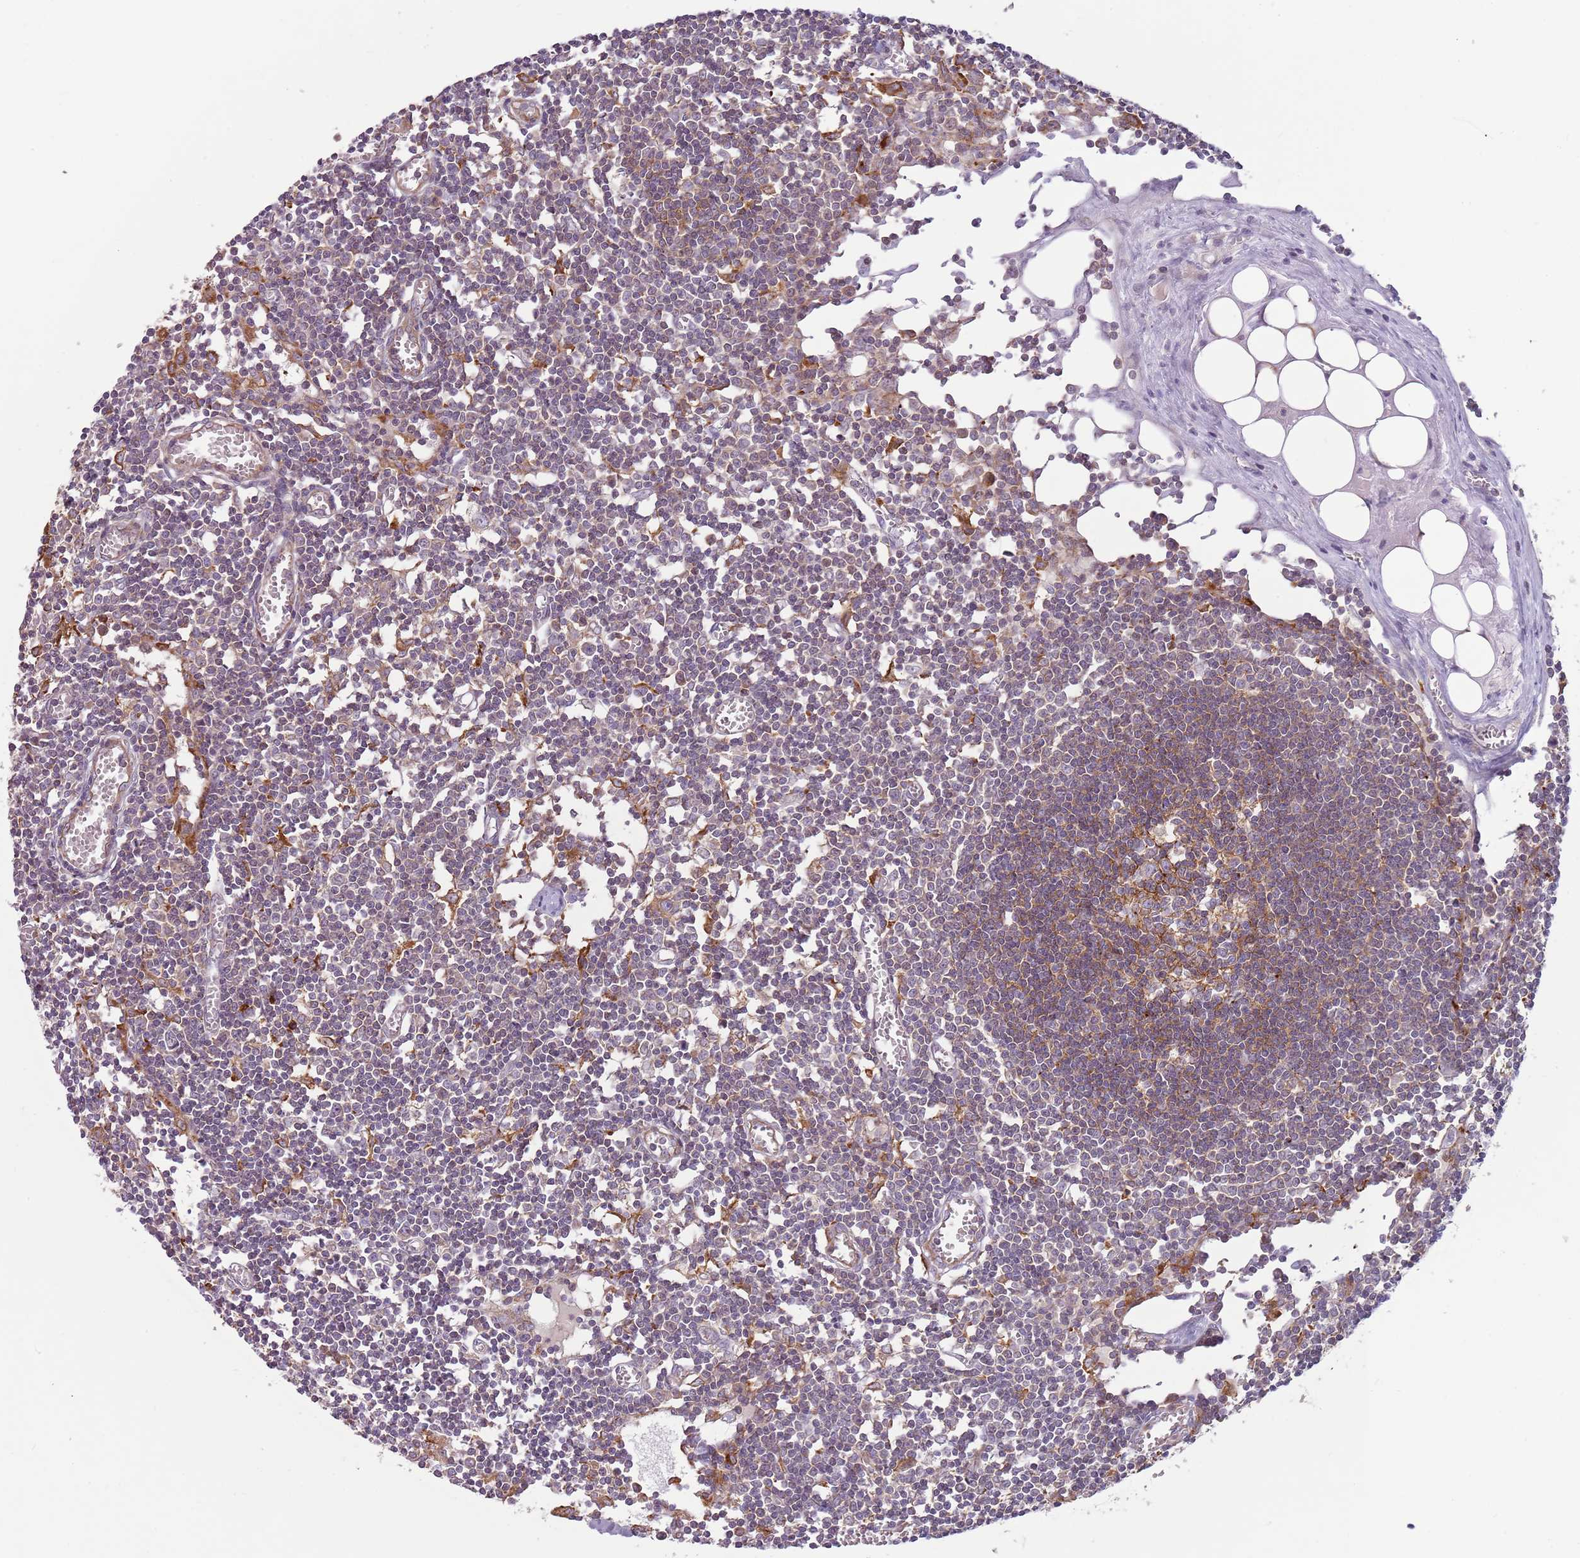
{"staining": {"intensity": "weak", "quantity": "25%-75%", "location": "cytoplasmic/membranous"}, "tissue": "lymph node", "cell_type": "Germinal center cells", "image_type": "normal", "snomed": [{"axis": "morphology", "description": "Normal tissue, NOS"}, {"axis": "topography", "description": "Lymph node"}], "caption": "Protein staining by immunohistochemistry (IHC) shows weak cytoplasmic/membranous expression in about 25%-75% of germinal center cells in benign lymph node.", "gene": "DTD2", "patient": {"sex": "female", "age": 11}}